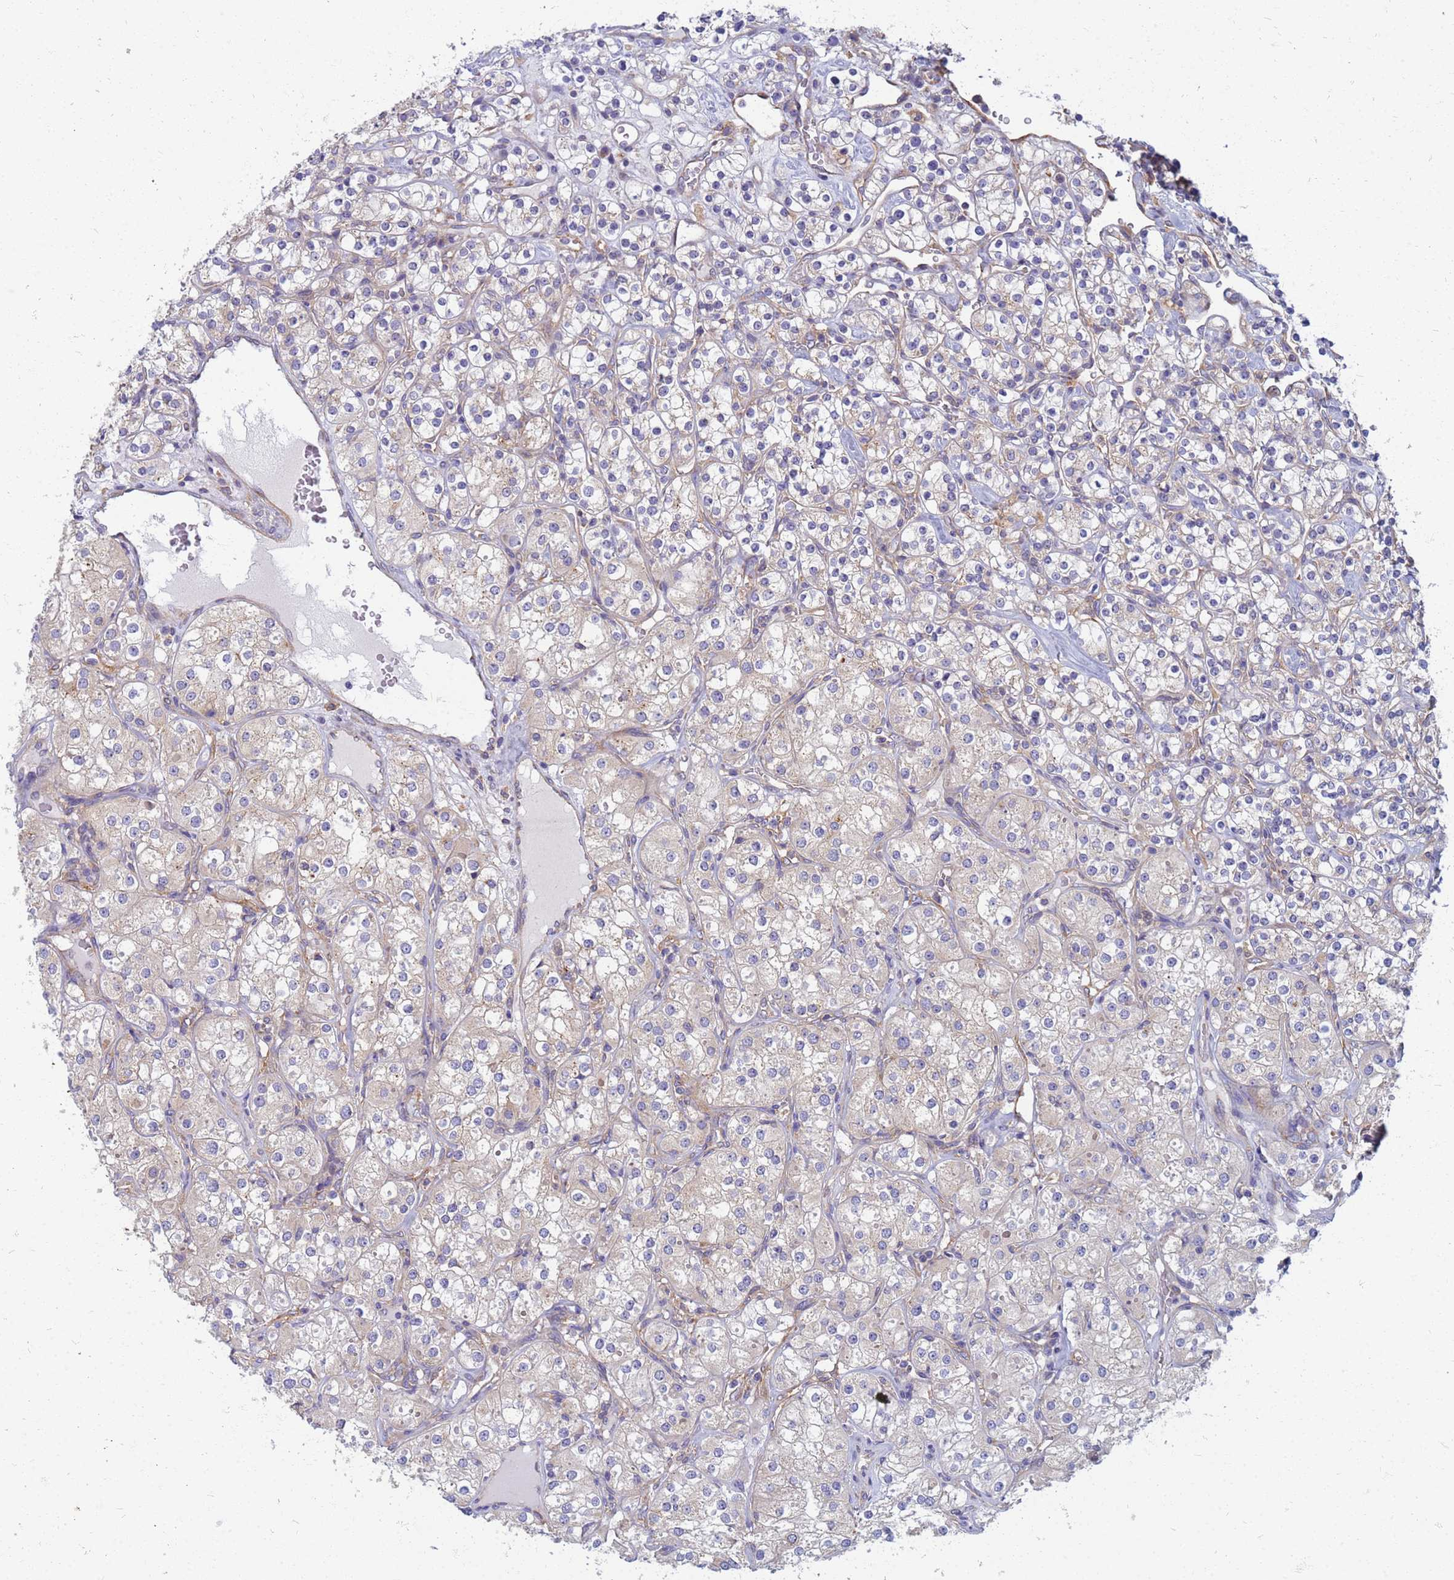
{"staining": {"intensity": "negative", "quantity": "none", "location": "none"}, "tissue": "renal cancer", "cell_type": "Tumor cells", "image_type": "cancer", "snomed": [{"axis": "morphology", "description": "Adenocarcinoma, NOS"}, {"axis": "topography", "description": "Kidney"}], "caption": "The micrograph demonstrates no significant expression in tumor cells of renal cancer.", "gene": "EEA1", "patient": {"sex": "male", "age": 77}}